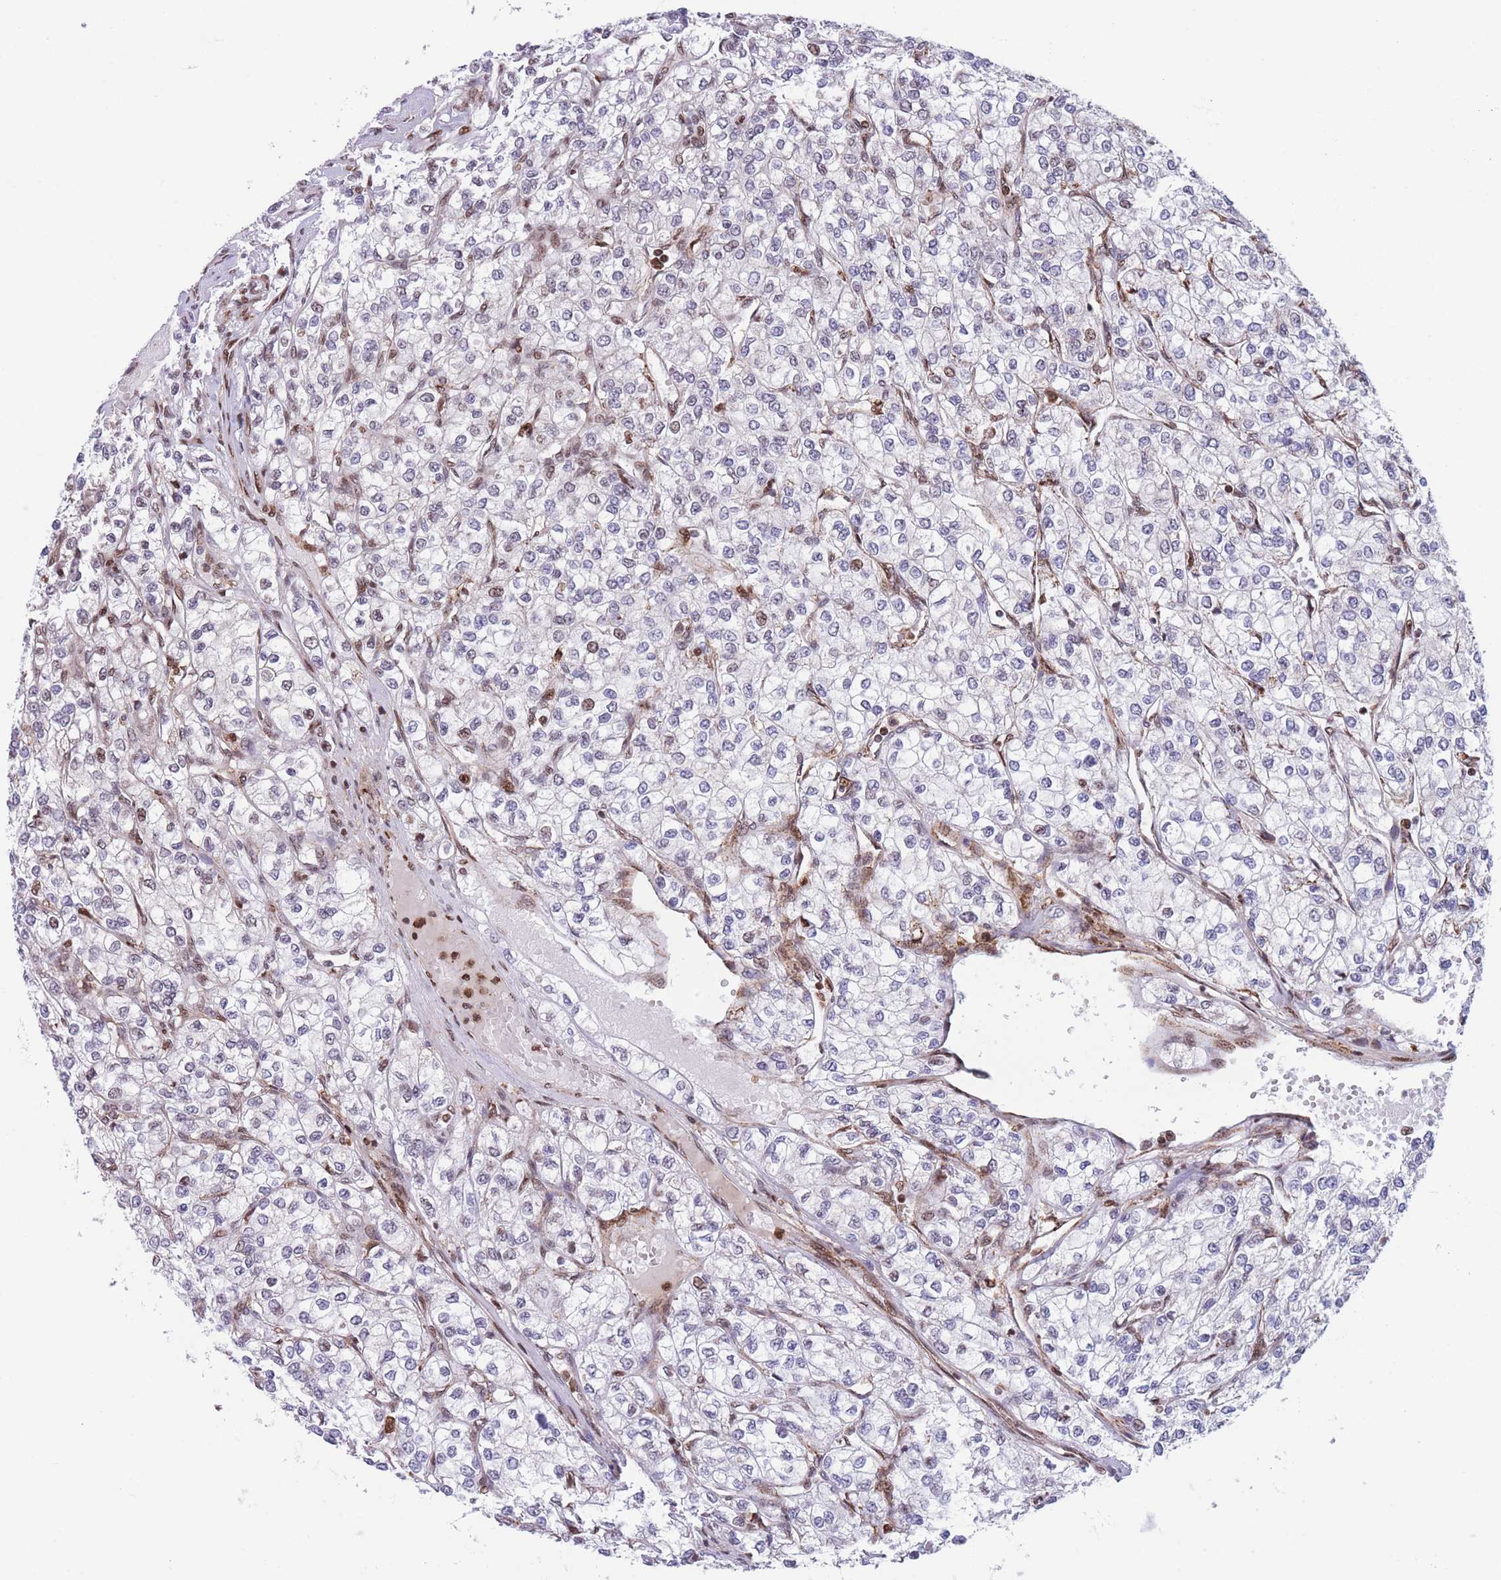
{"staining": {"intensity": "weak", "quantity": "<25%", "location": "nuclear"}, "tissue": "renal cancer", "cell_type": "Tumor cells", "image_type": "cancer", "snomed": [{"axis": "morphology", "description": "Adenocarcinoma, NOS"}, {"axis": "topography", "description": "Kidney"}], "caption": "Renal cancer was stained to show a protein in brown. There is no significant expression in tumor cells.", "gene": "DNAJC3", "patient": {"sex": "male", "age": 80}}